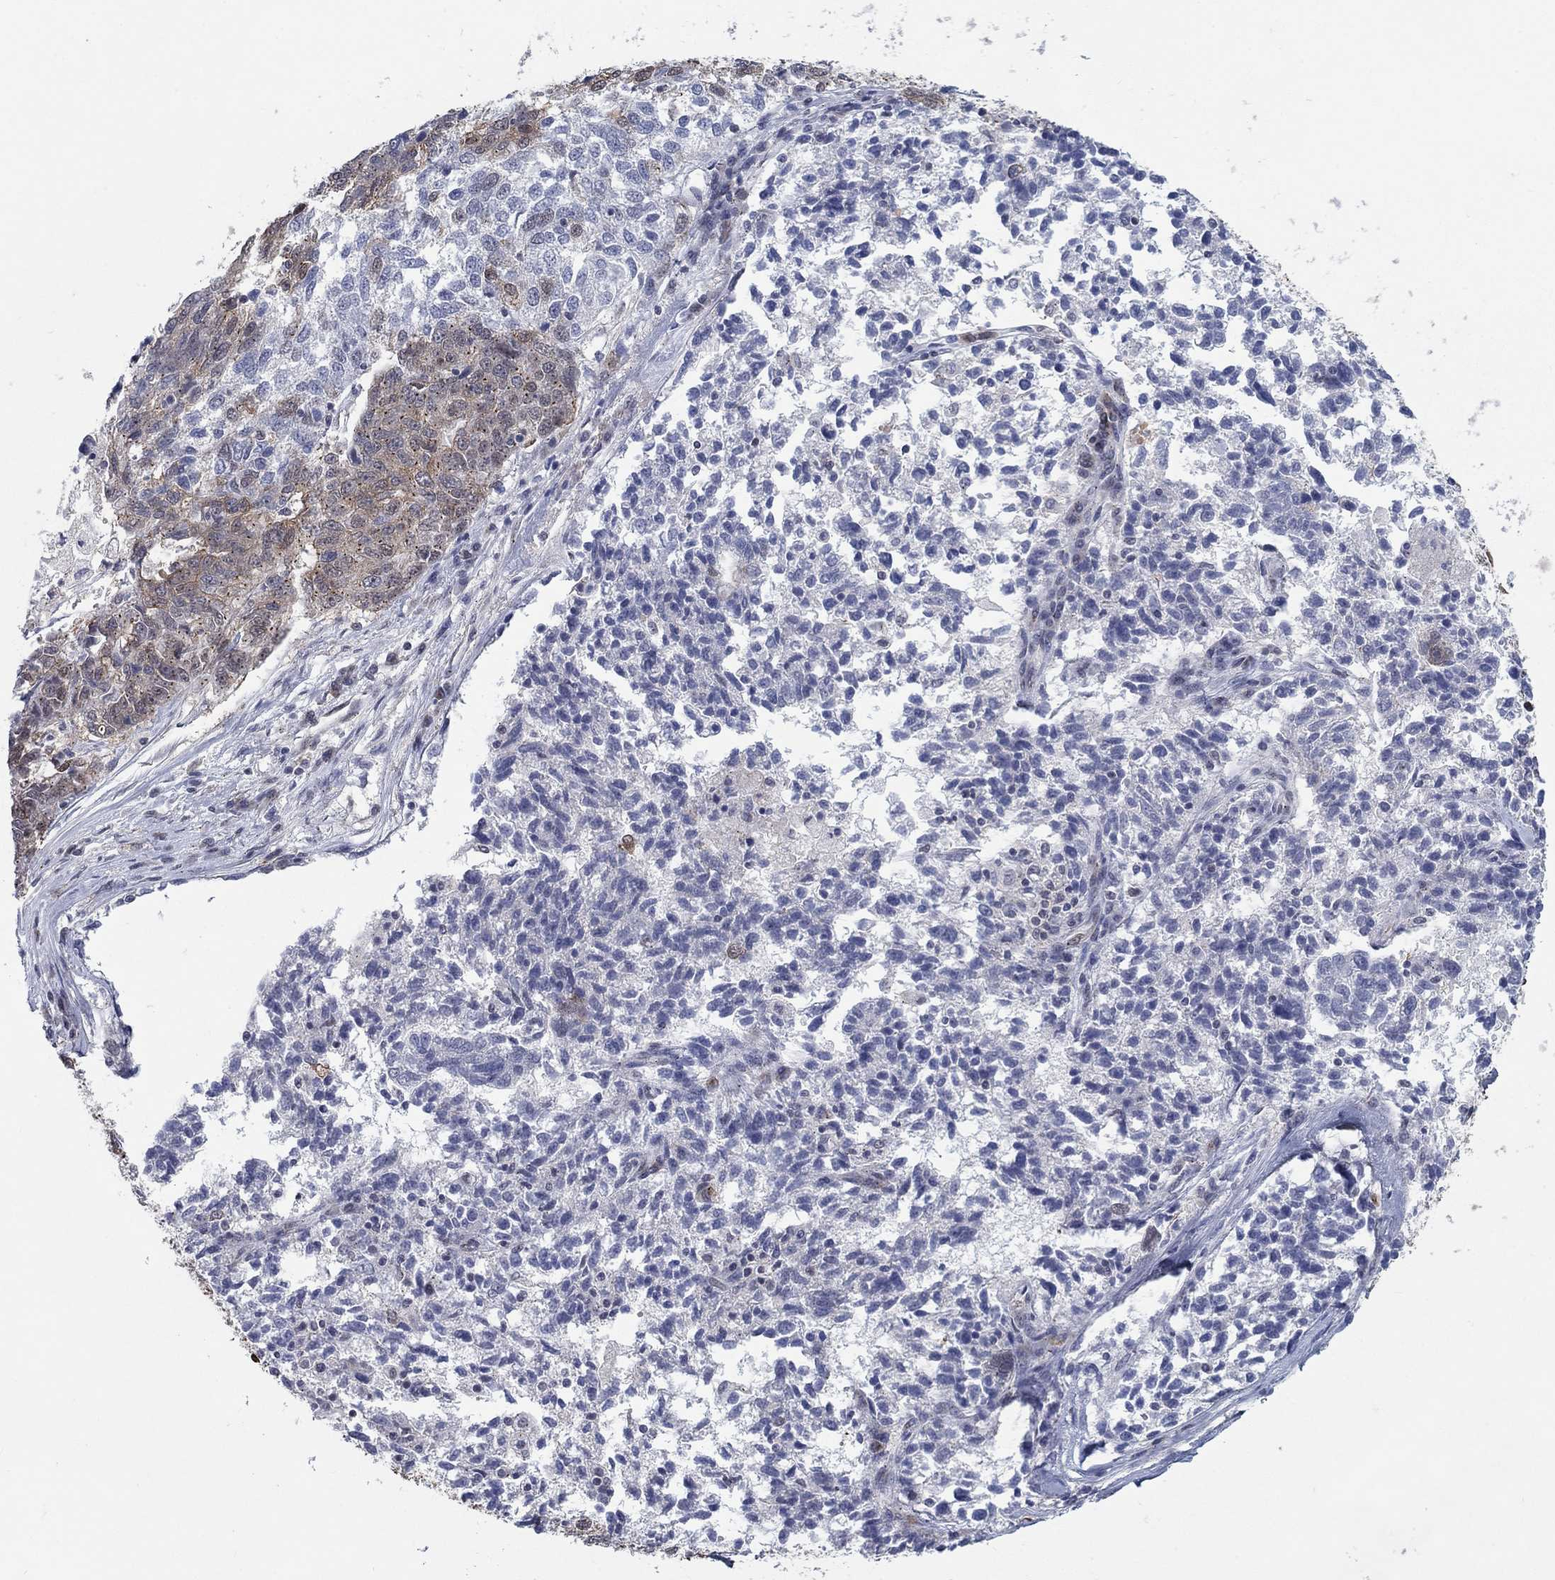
{"staining": {"intensity": "weak", "quantity": "<25%", "location": "cytoplasmic/membranous"}, "tissue": "ovarian cancer", "cell_type": "Tumor cells", "image_type": "cancer", "snomed": [{"axis": "morphology", "description": "Cystadenocarcinoma, serous, NOS"}, {"axis": "topography", "description": "Ovary"}], "caption": "IHC image of neoplastic tissue: ovarian cancer stained with DAB shows no significant protein positivity in tumor cells.", "gene": "SH3RF1", "patient": {"sex": "female", "age": 71}}